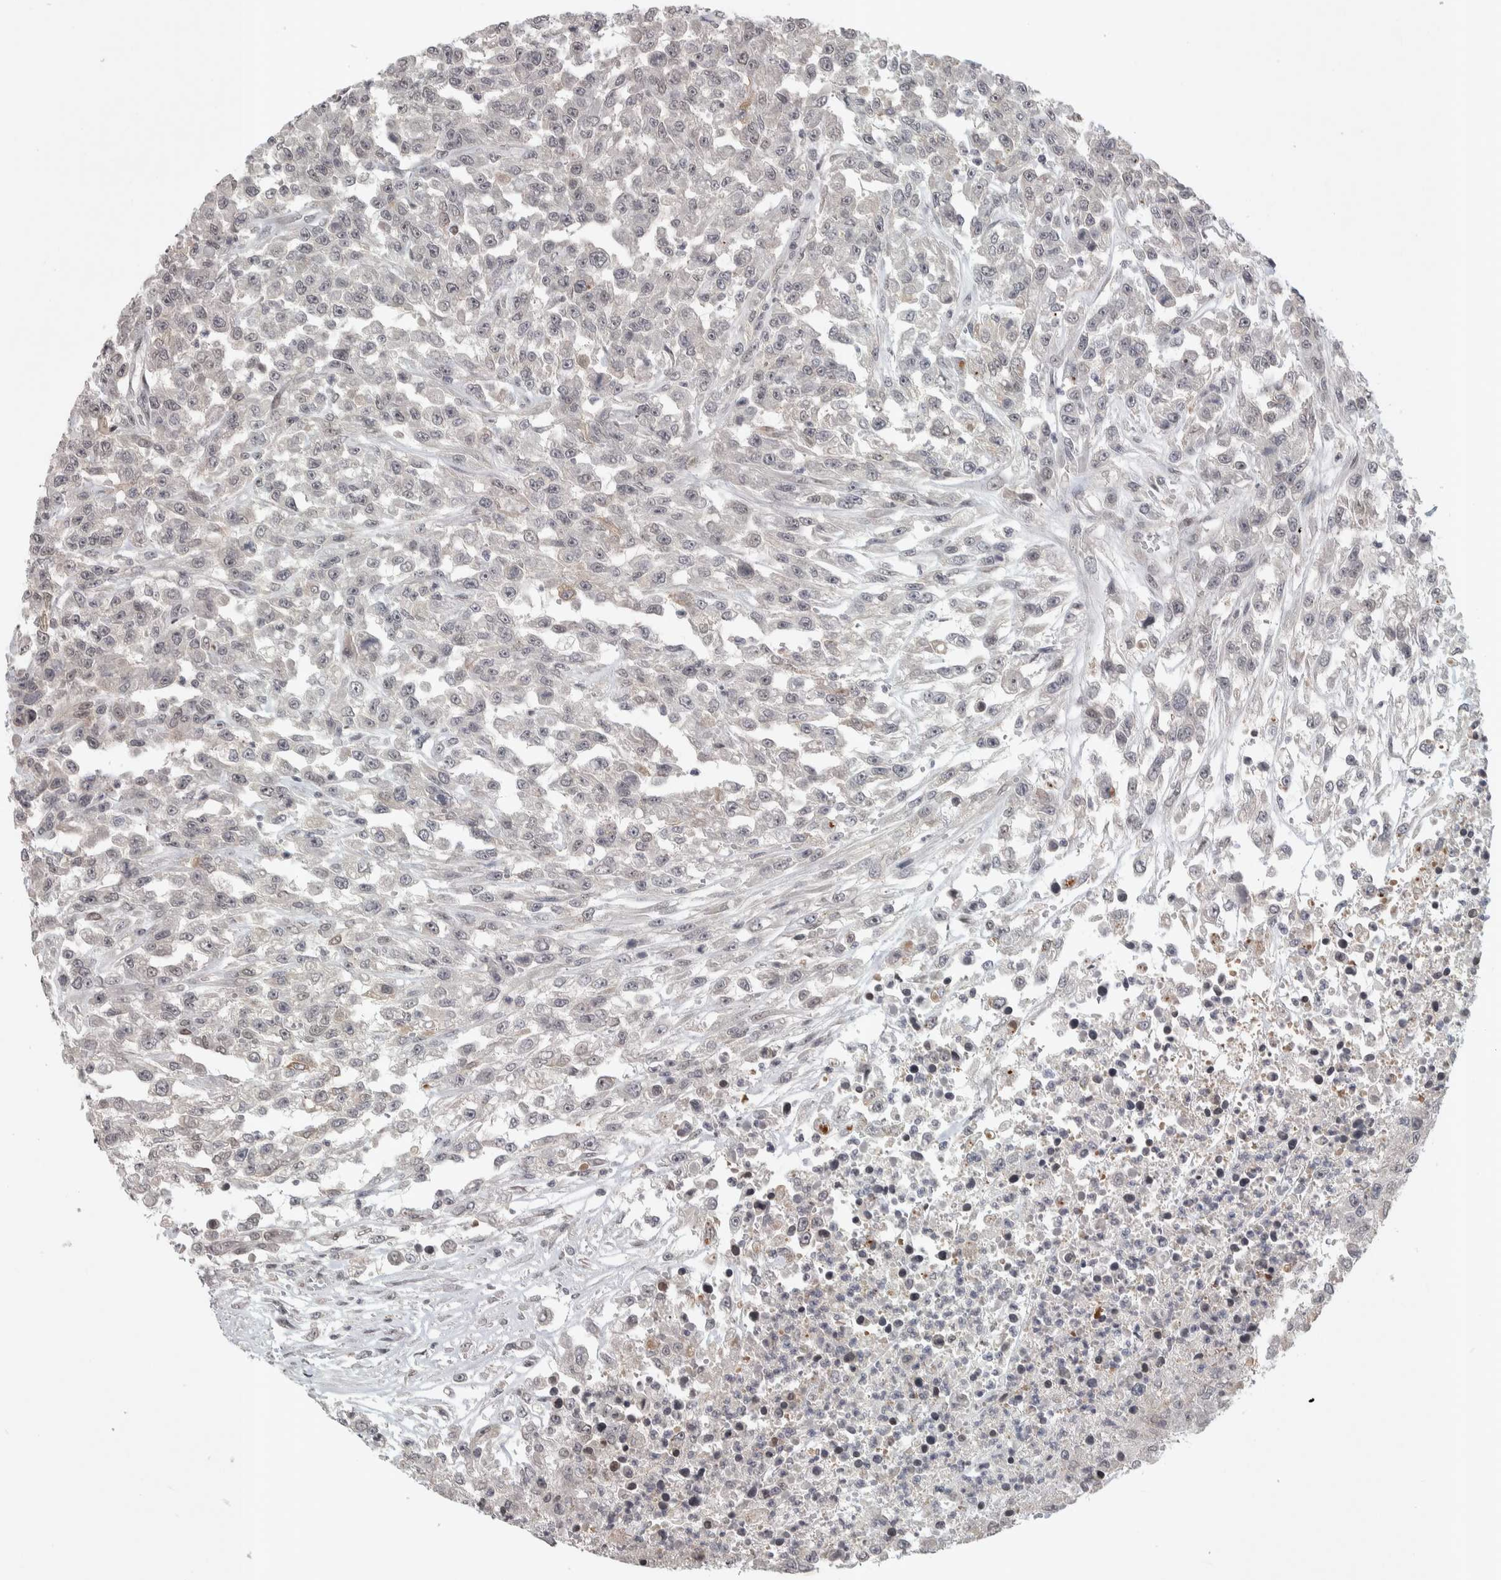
{"staining": {"intensity": "weak", "quantity": "<25%", "location": "nuclear"}, "tissue": "urothelial cancer", "cell_type": "Tumor cells", "image_type": "cancer", "snomed": [{"axis": "morphology", "description": "Urothelial carcinoma, High grade"}, {"axis": "topography", "description": "Urinary bladder"}], "caption": "The photomicrograph shows no staining of tumor cells in high-grade urothelial carcinoma. The staining was performed using DAB (3,3'-diaminobenzidine) to visualize the protein expression in brown, while the nuclei were stained in blue with hematoxylin (Magnification: 20x).", "gene": "ZSCAN21", "patient": {"sex": "male", "age": 46}}